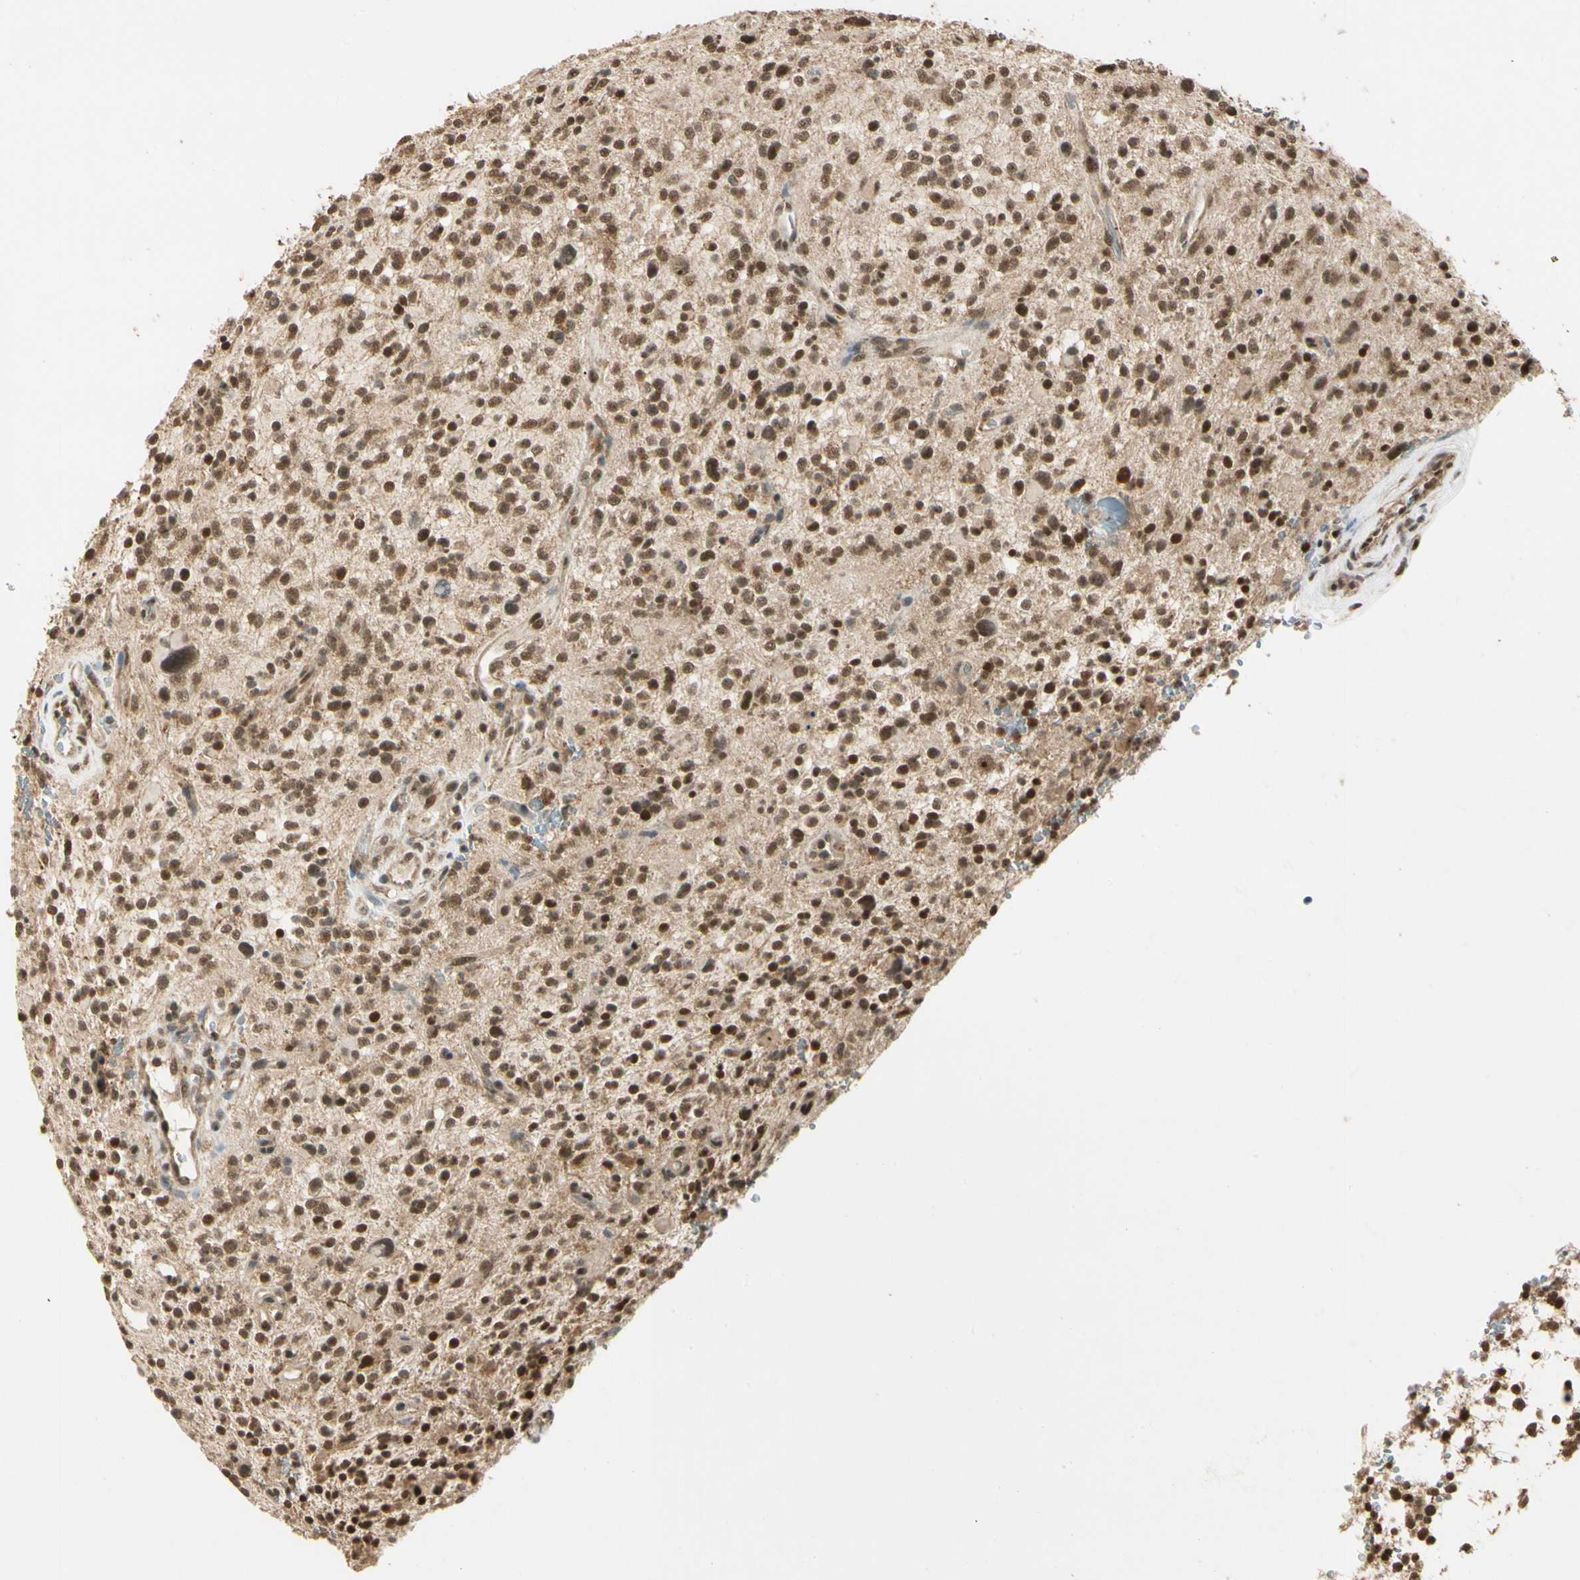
{"staining": {"intensity": "moderate", "quantity": ">75%", "location": "cytoplasmic/membranous,nuclear"}, "tissue": "glioma", "cell_type": "Tumor cells", "image_type": "cancer", "snomed": [{"axis": "morphology", "description": "Glioma, malignant, High grade"}, {"axis": "topography", "description": "Brain"}], "caption": "Approximately >75% of tumor cells in human malignant high-grade glioma exhibit moderate cytoplasmic/membranous and nuclear protein positivity as visualized by brown immunohistochemical staining.", "gene": "ZSCAN12", "patient": {"sex": "male", "age": 48}}